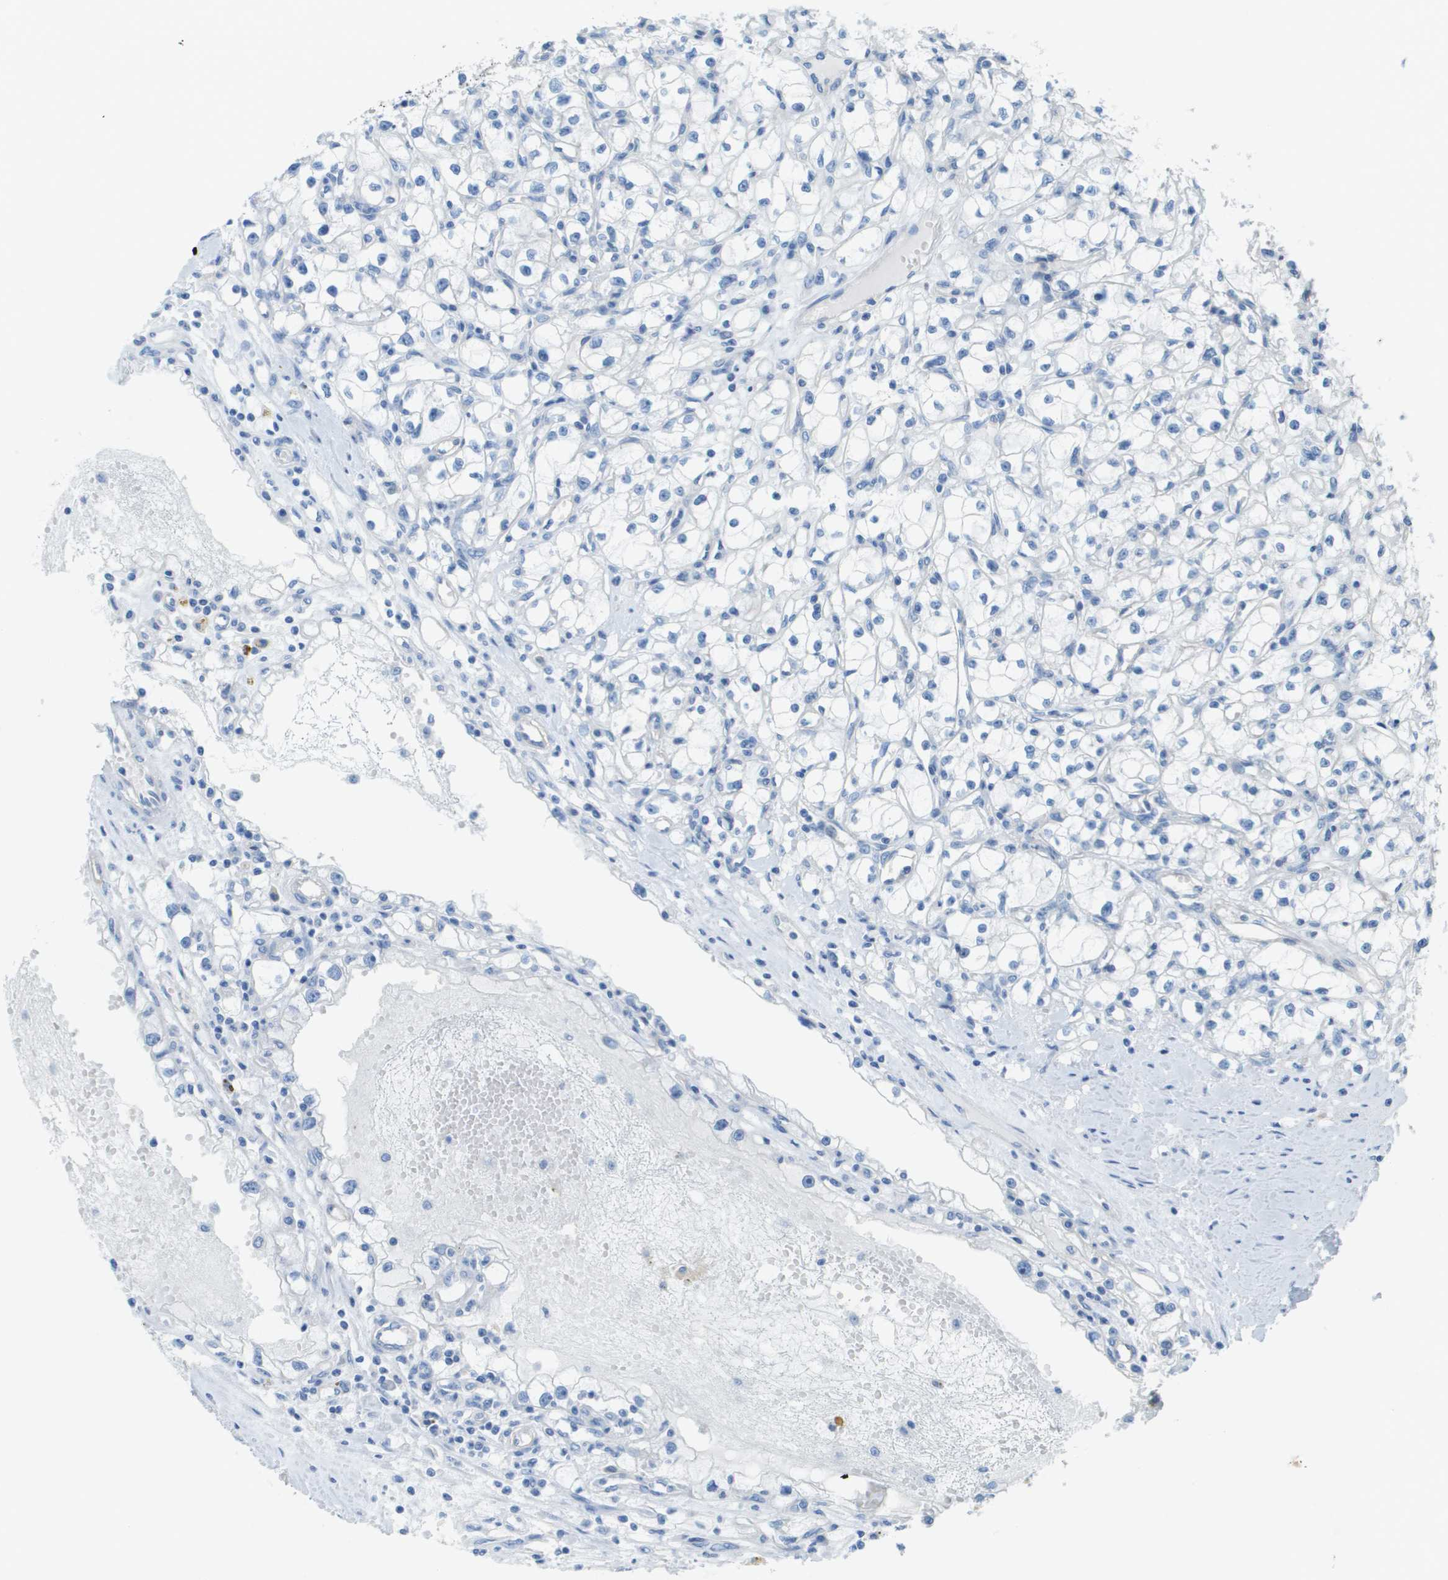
{"staining": {"intensity": "negative", "quantity": "none", "location": "none"}, "tissue": "renal cancer", "cell_type": "Tumor cells", "image_type": "cancer", "snomed": [{"axis": "morphology", "description": "Adenocarcinoma, NOS"}, {"axis": "topography", "description": "Kidney"}], "caption": "Tumor cells are negative for brown protein staining in renal cancer.", "gene": "CD46", "patient": {"sex": "male", "age": 56}}